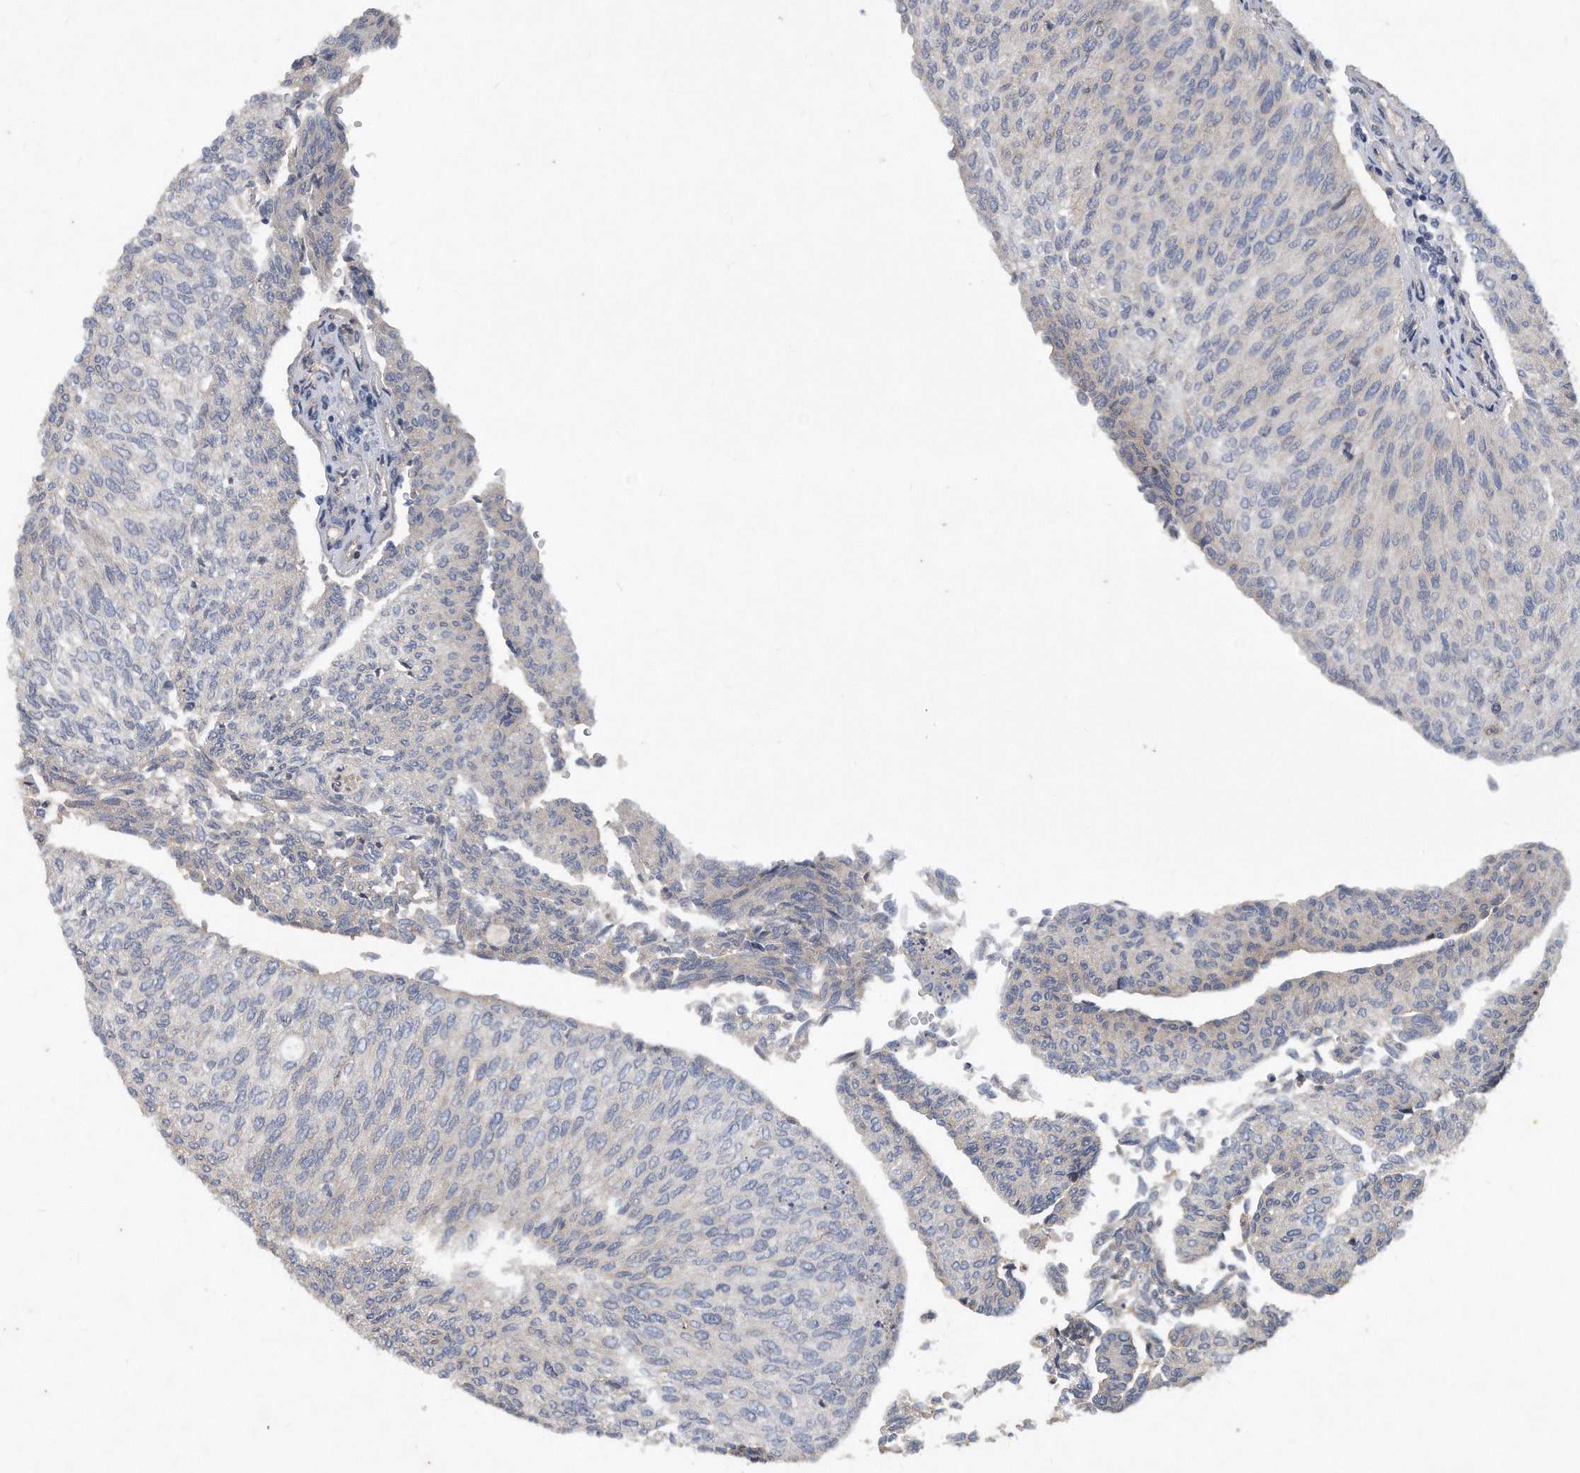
{"staining": {"intensity": "negative", "quantity": "none", "location": "none"}, "tissue": "urothelial cancer", "cell_type": "Tumor cells", "image_type": "cancer", "snomed": [{"axis": "morphology", "description": "Urothelial carcinoma, Low grade"}, {"axis": "topography", "description": "Urinary bladder"}], "caption": "This is an immunohistochemistry photomicrograph of human urothelial cancer. There is no positivity in tumor cells.", "gene": "HOMER3", "patient": {"sex": "female", "age": 79}}